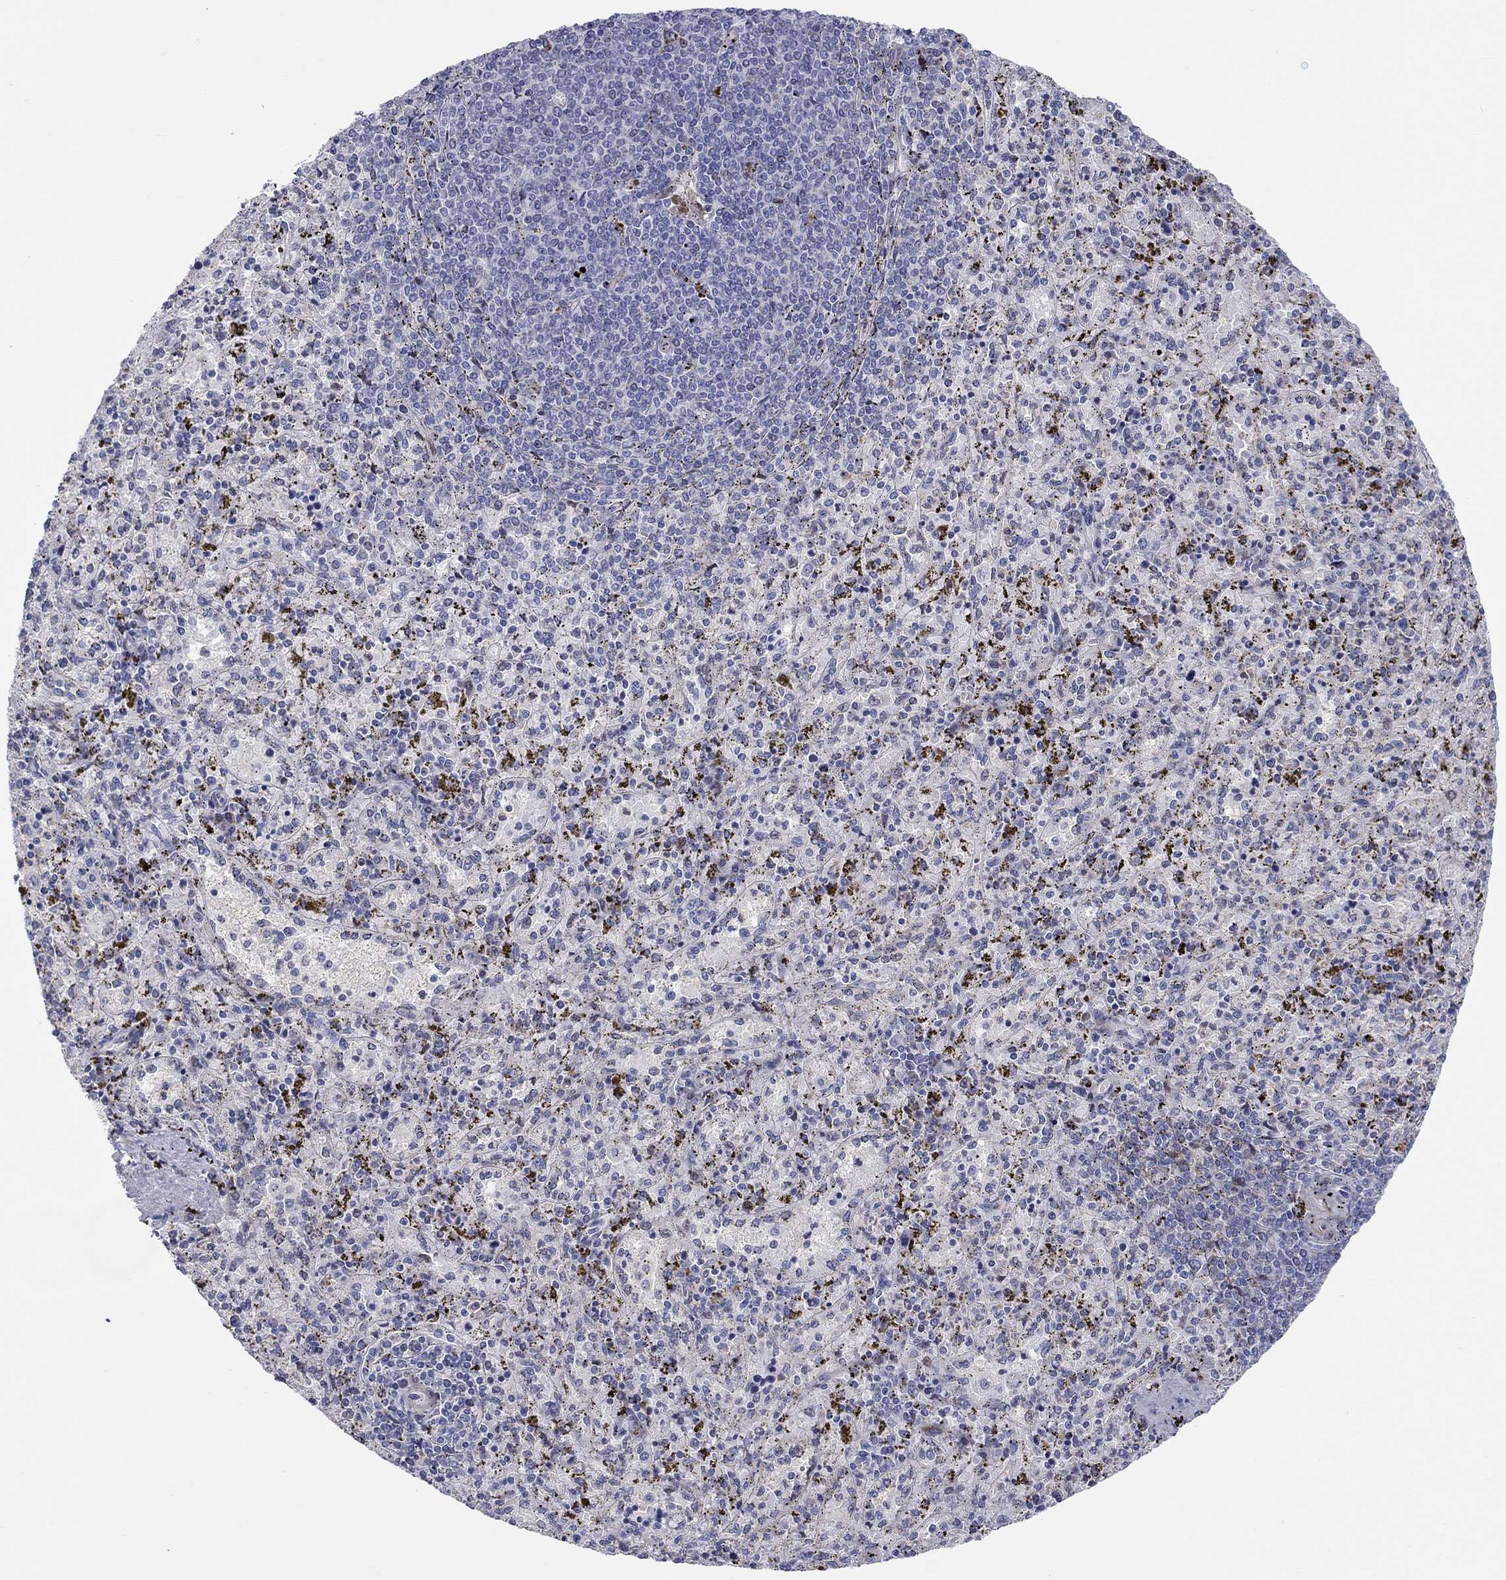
{"staining": {"intensity": "negative", "quantity": "none", "location": "none"}, "tissue": "spleen", "cell_type": "Cells in red pulp", "image_type": "normal", "snomed": [{"axis": "morphology", "description": "Normal tissue, NOS"}, {"axis": "topography", "description": "Spleen"}], "caption": "IHC of benign spleen displays no positivity in cells in red pulp. Brightfield microscopy of IHC stained with DAB (brown) and hematoxylin (blue), captured at high magnification.", "gene": "ARHGAP36", "patient": {"sex": "female", "age": 50}}